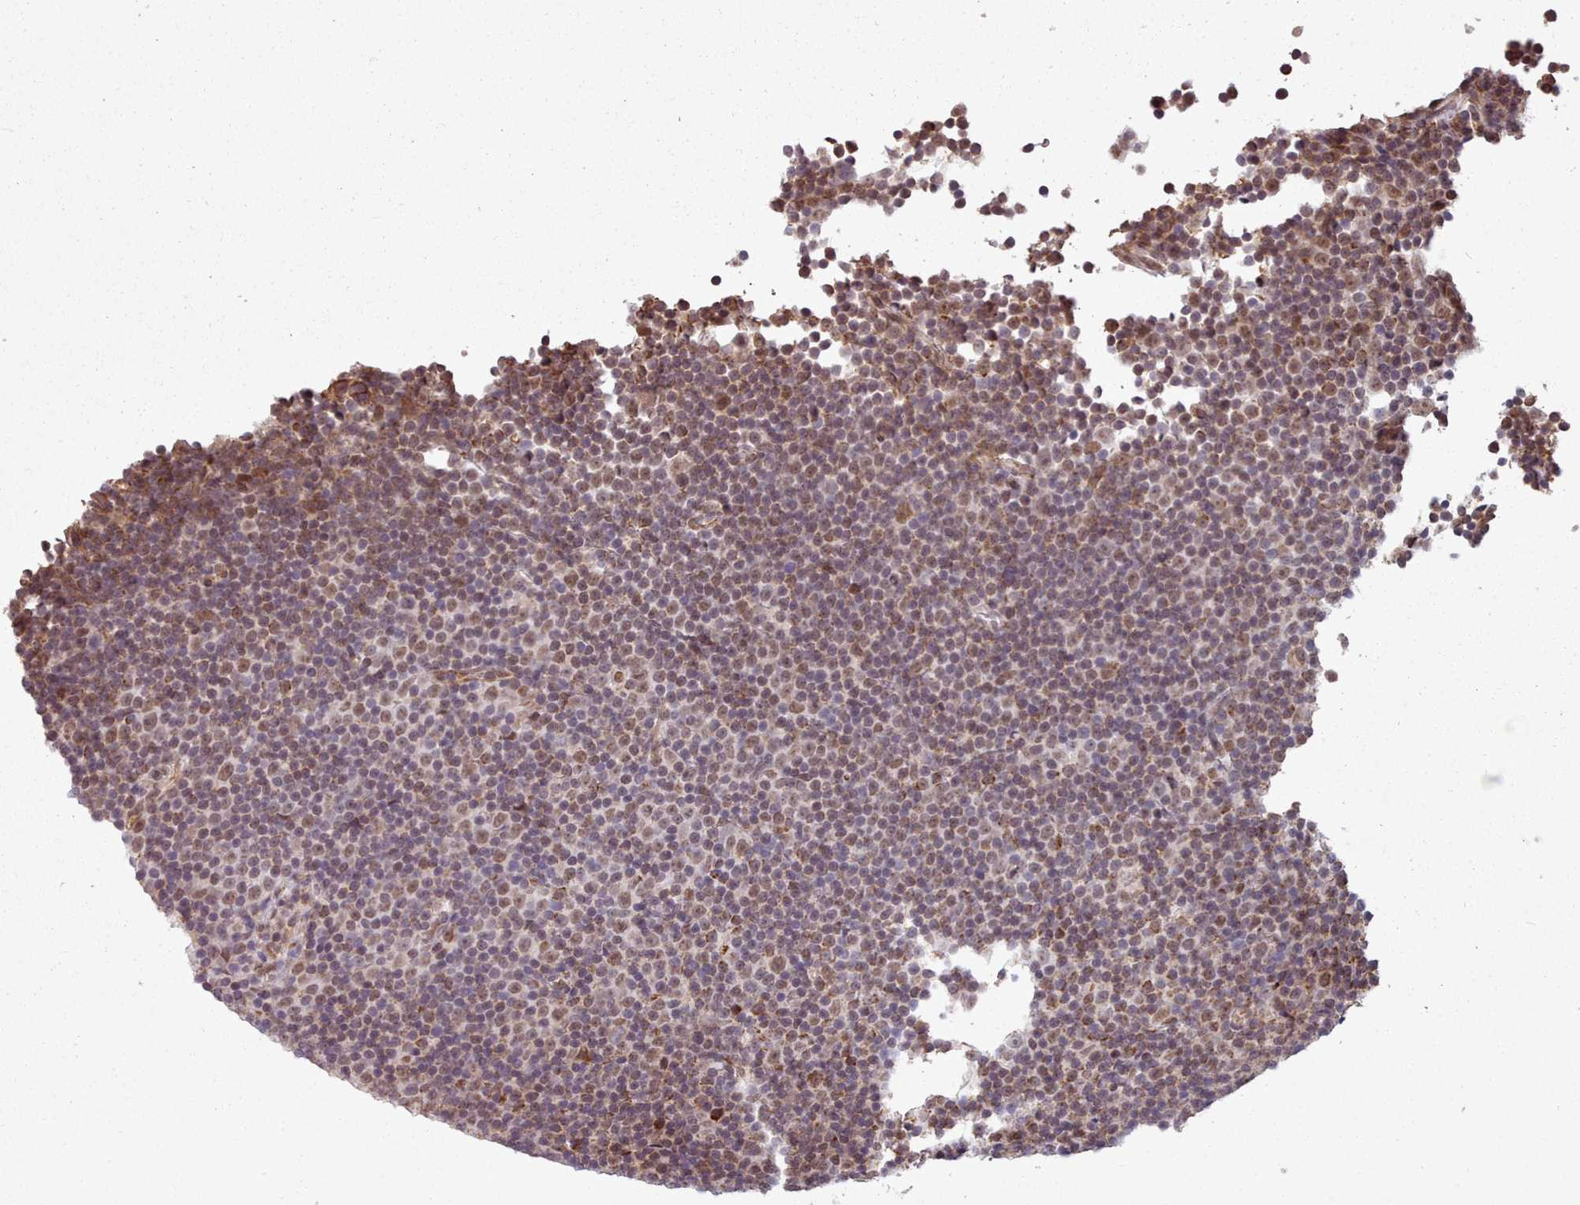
{"staining": {"intensity": "moderate", "quantity": "25%-75%", "location": "nuclear"}, "tissue": "lymphoma", "cell_type": "Tumor cells", "image_type": "cancer", "snomed": [{"axis": "morphology", "description": "Malignant lymphoma, non-Hodgkin's type, Low grade"}, {"axis": "topography", "description": "Lymph node"}], "caption": "A medium amount of moderate nuclear staining is seen in approximately 25%-75% of tumor cells in low-grade malignant lymphoma, non-Hodgkin's type tissue. The staining was performed using DAB to visualize the protein expression in brown, while the nuclei were stained in blue with hematoxylin (Magnification: 20x).", "gene": "ZMYM4", "patient": {"sex": "female", "age": 67}}